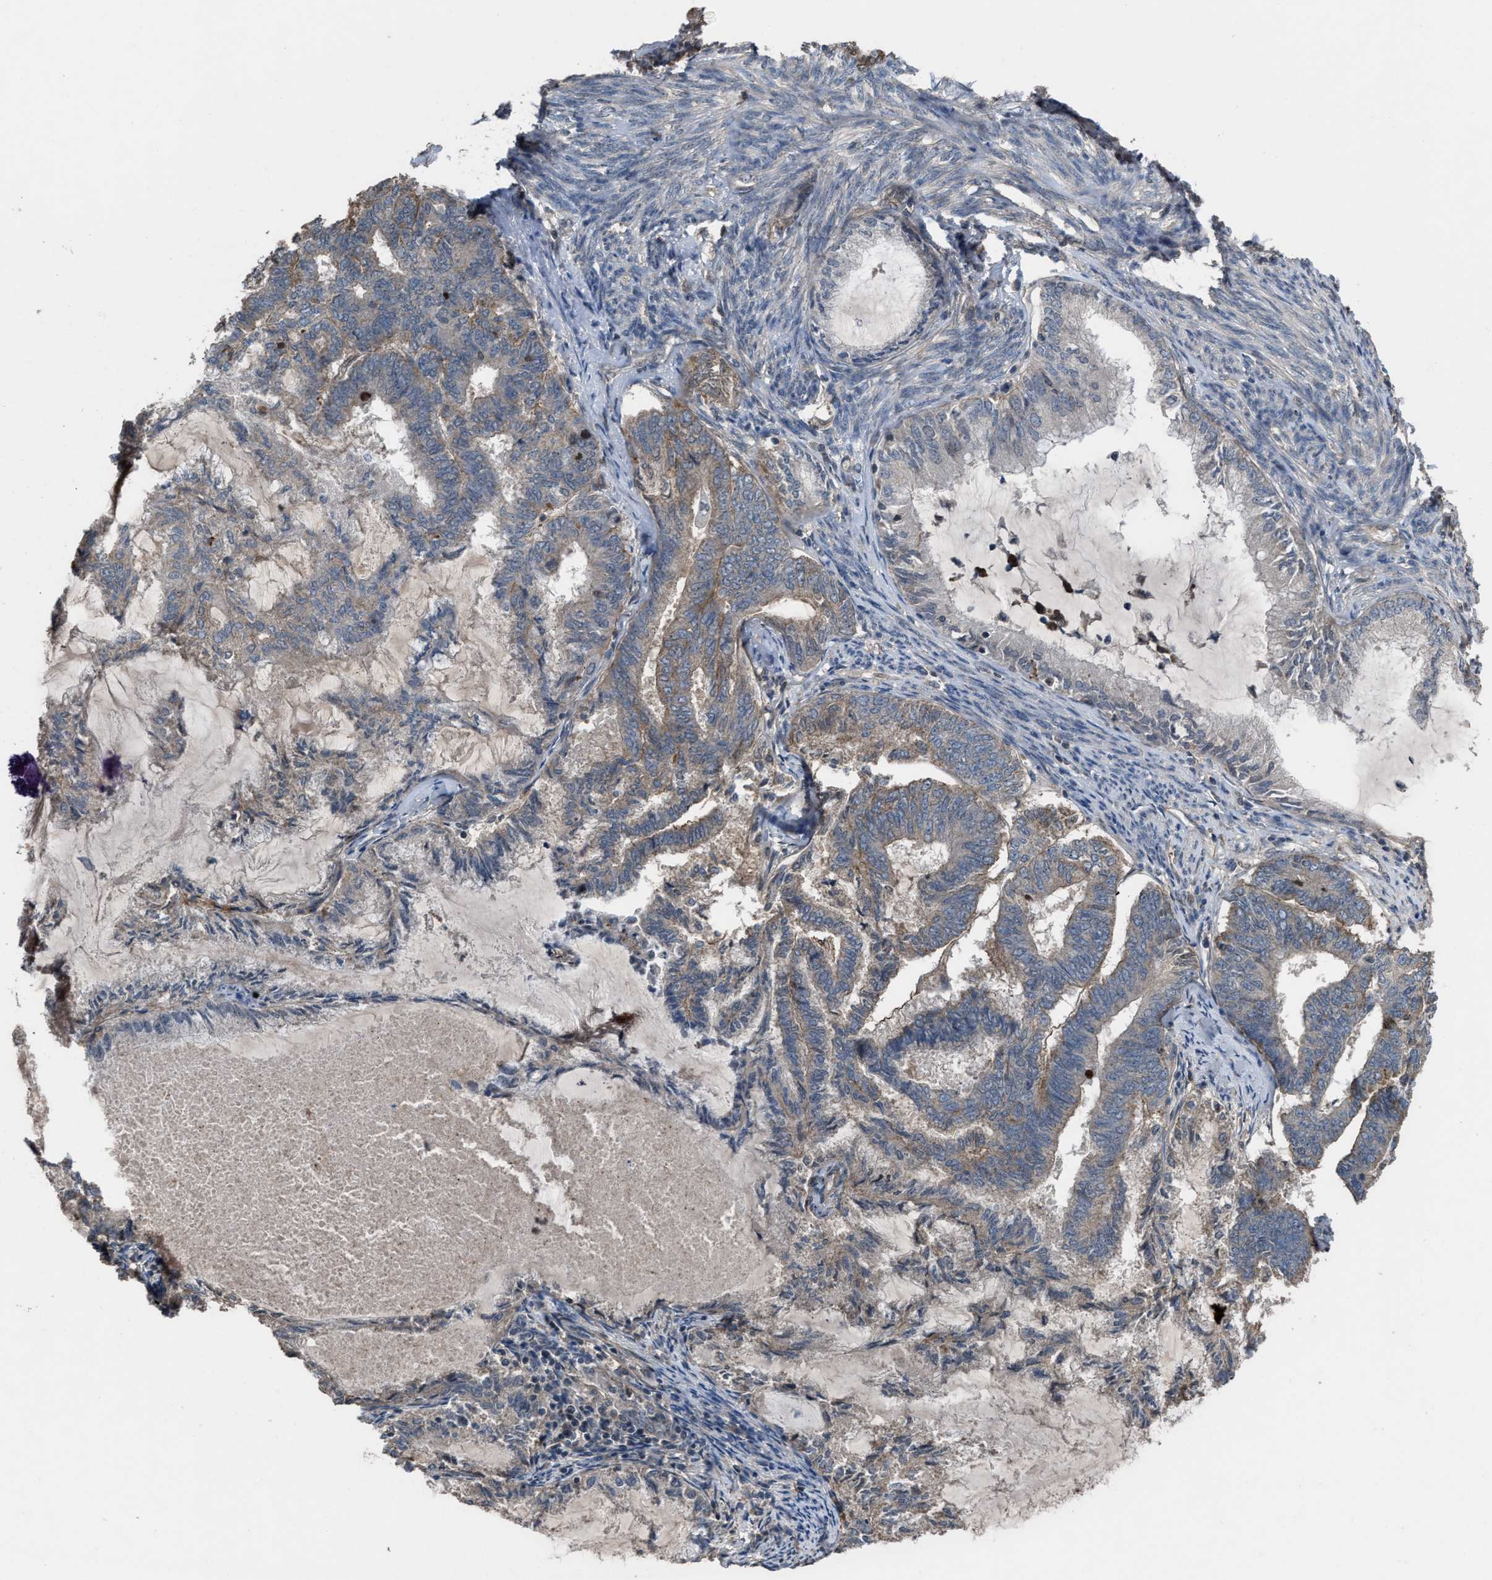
{"staining": {"intensity": "weak", "quantity": ">75%", "location": "cytoplasmic/membranous"}, "tissue": "endometrial cancer", "cell_type": "Tumor cells", "image_type": "cancer", "snomed": [{"axis": "morphology", "description": "Adenocarcinoma, NOS"}, {"axis": "topography", "description": "Endometrium"}], "caption": "Immunohistochemistry (IHC) staining of endometrial adenocarcinoma, which displays low levels of weak cytoplasmic/membranous staining in approximately >75% of tumor cells indicating weak cytoplasmic/membranous protein staining. The staining was performed using DAB (3,3'-diaminobenzidine) (brown) for protein detection and nuclei were counterstained in hematoxylin (blue).", "gene": "UTRN", "patient": {"sex": "female", "age": 86}}